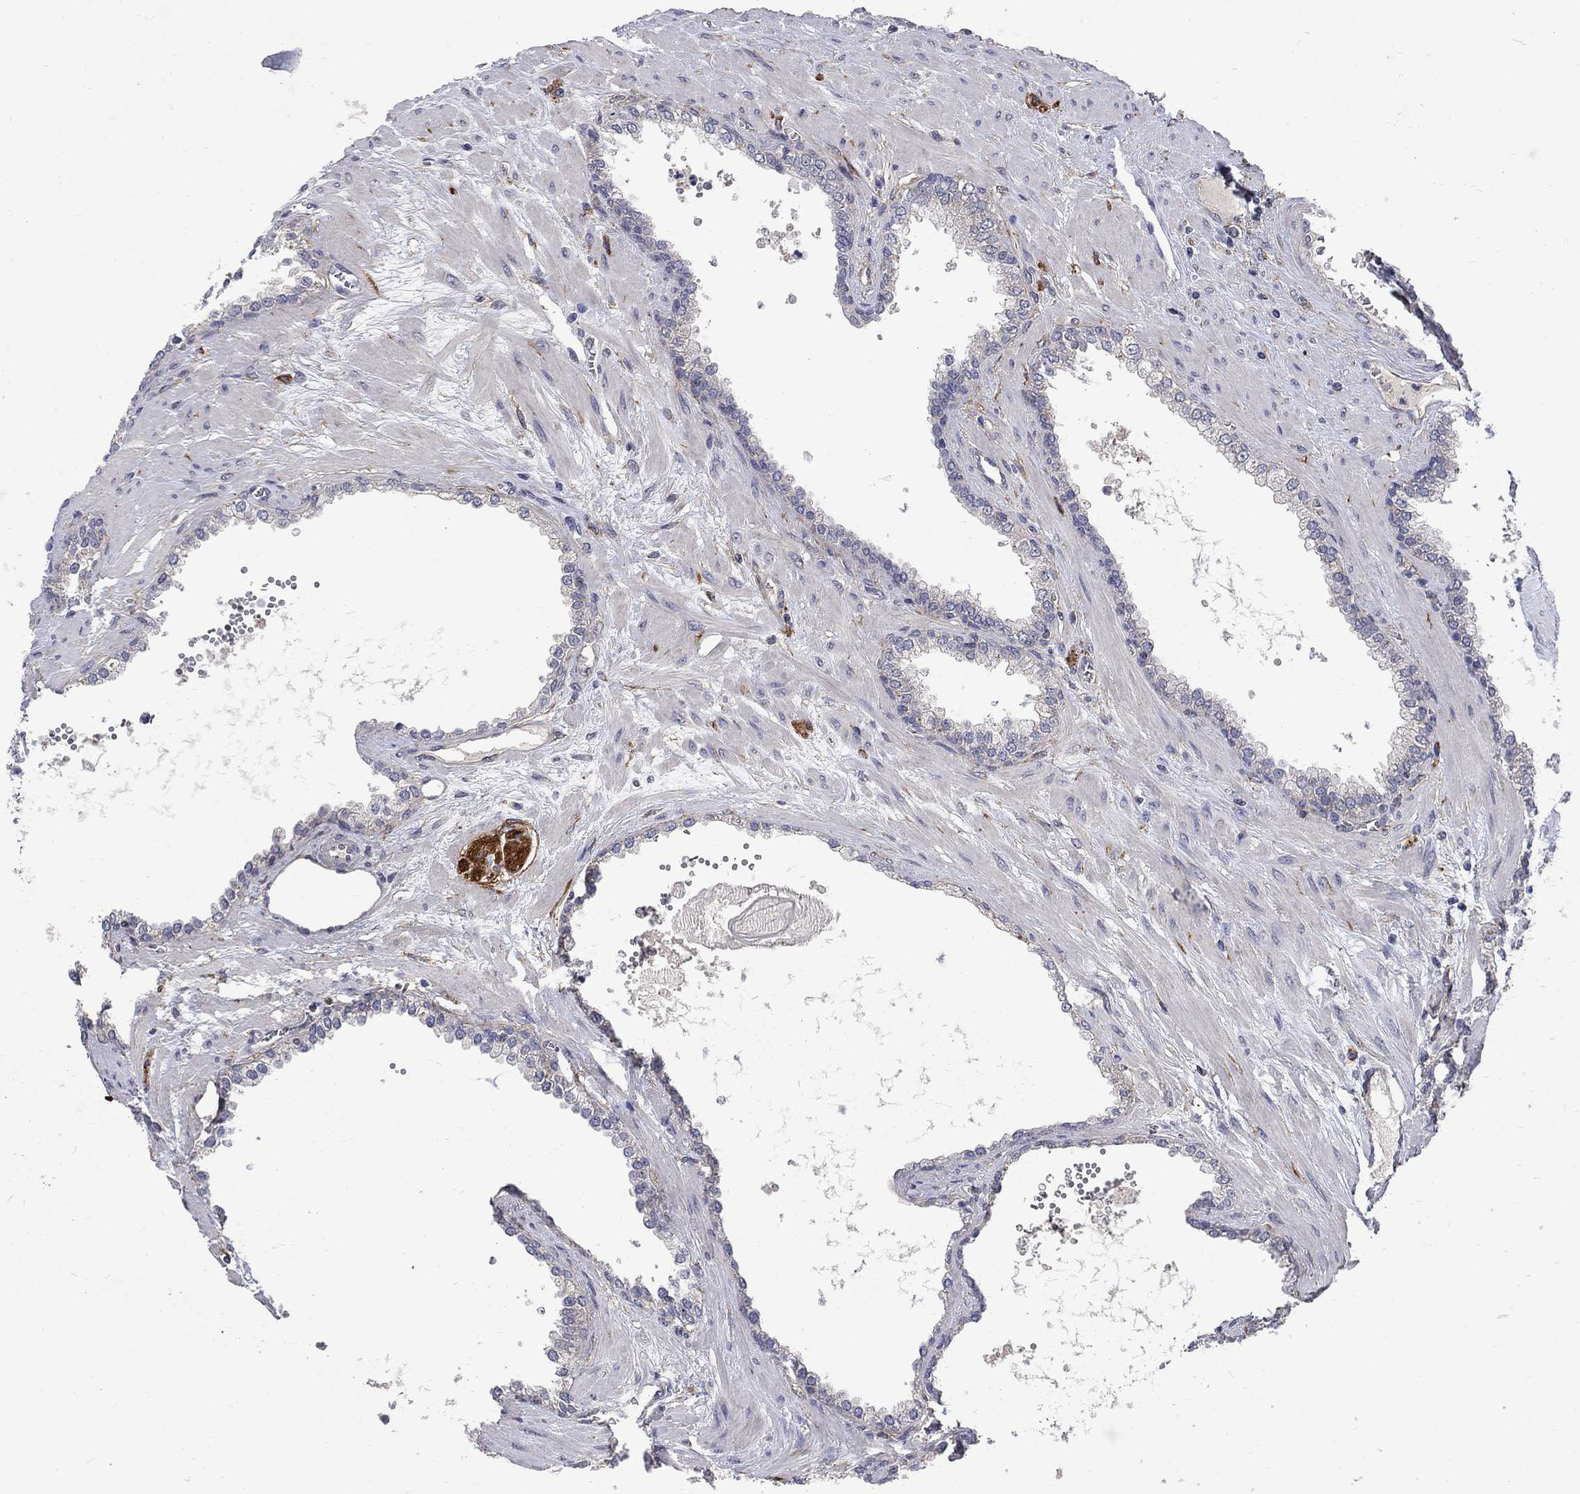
{"staining": {"intensity": "negative", "quantity": "none", "location": "none"}, "tissue": "prostate cancer", "cell_type": "Tumor cells", "image_type": "cancer", "snomed": [{"axis": "morphology", "description": "Adenocarcinoma, NOS"}, {"axis": "topography", "description": "Prostate"}], "caption": "High magnification brightfield microscopy of prostate adenocarcinoma stained with DAB (3,3'-diaminobenzidine) (brown) and counterstained with hematoxylin (blue): tumor cells show no significant staining.", "gene": "HSPA12A", "patient": {"sex": "male", "age": 67}}